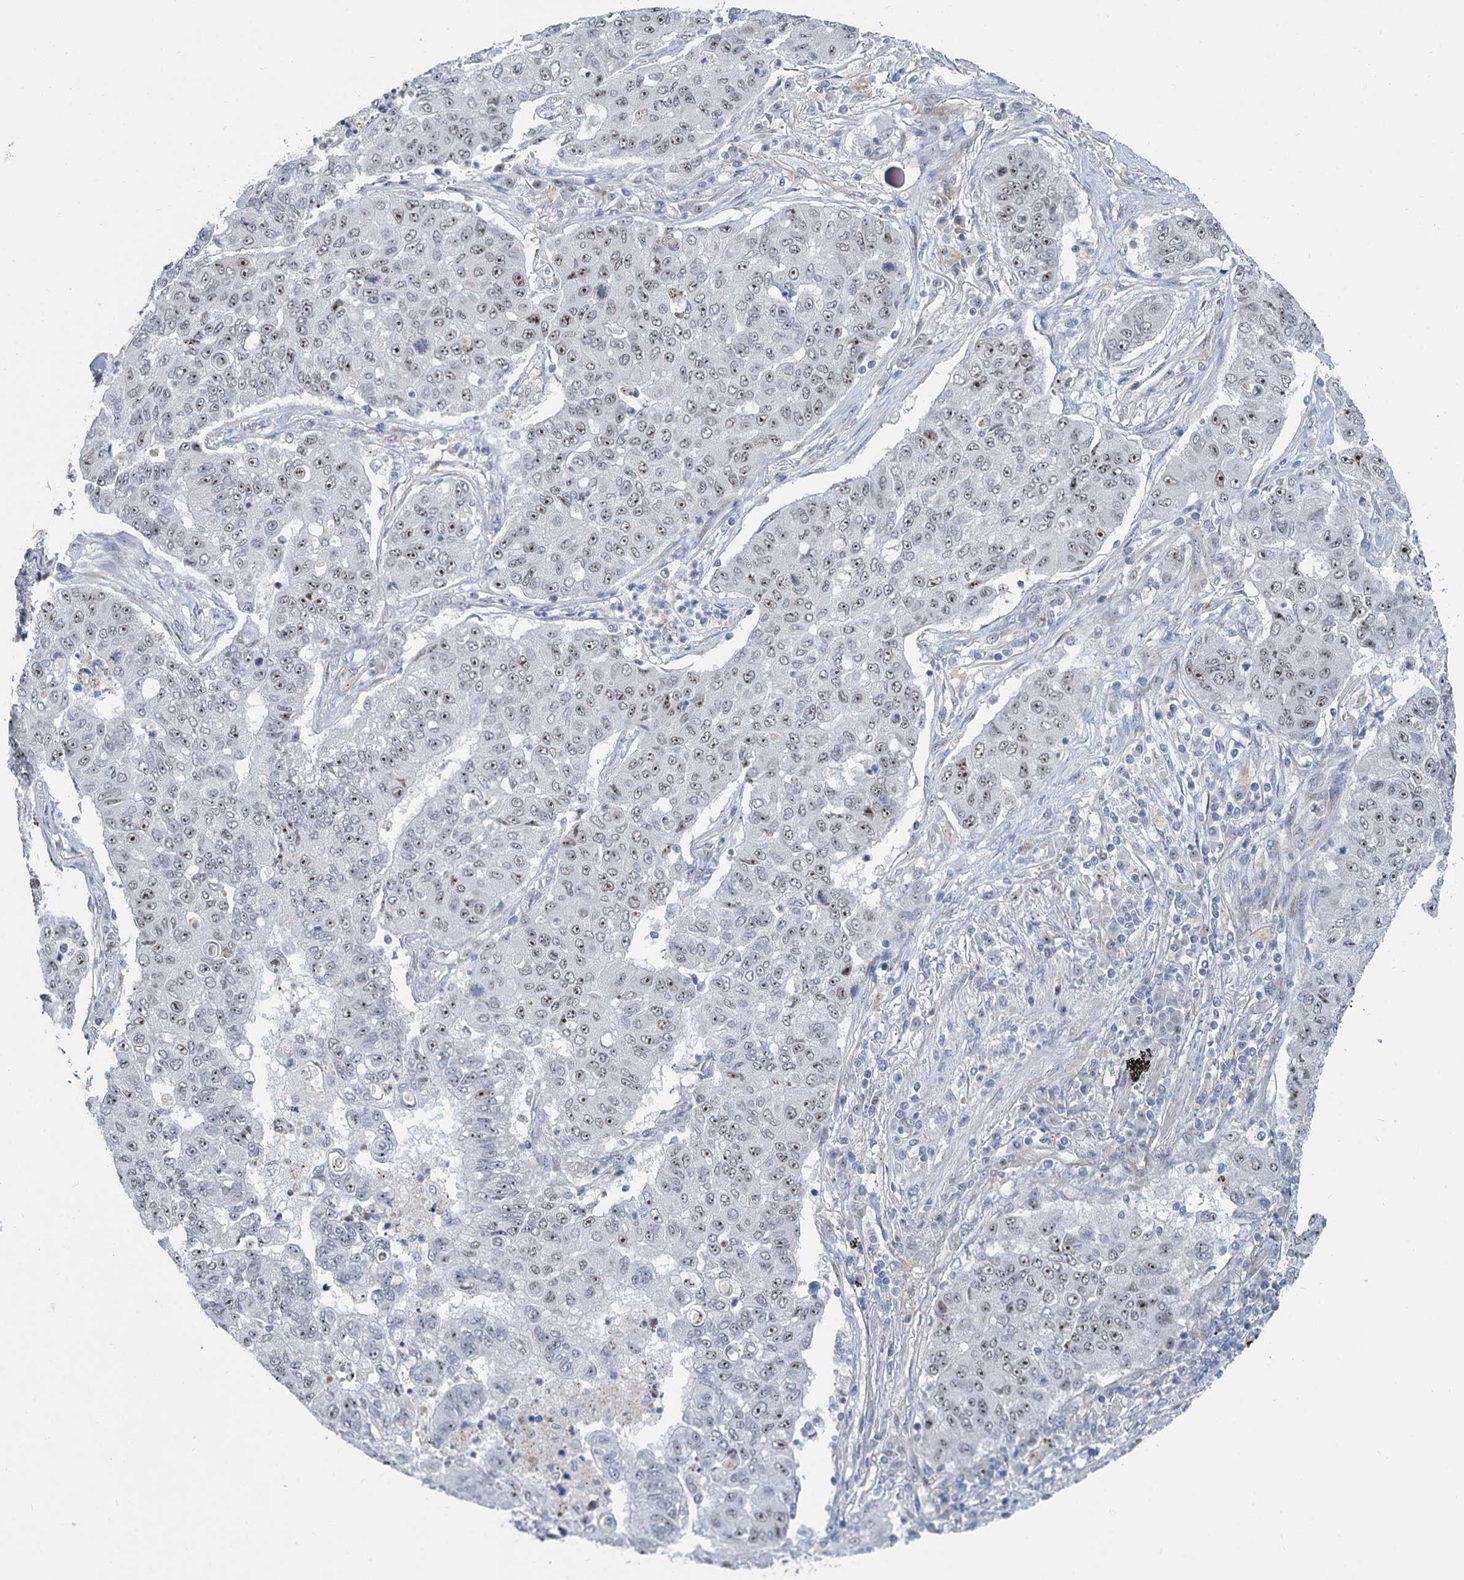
{"staining": {"intensity": "weak", "quantity": "25%-75%", "location": "nuclear"}, "tissue": "lung cancer", "cell_type": "Tumor cells", "image_type": "cancer", "snomed": [{"axis": "morphology", "description": "Squamous cell carcinoma, NOS"}, {"axis": "topography", "description": "Lung"}], "caption": "Lung squamous cell carcinoma stained with a brown dye shows weak nuclear positive staining in about 25%-75% of tumor cells.", "gene": "RPRD1A", "patient": {"sex": "male", "age": 74}}